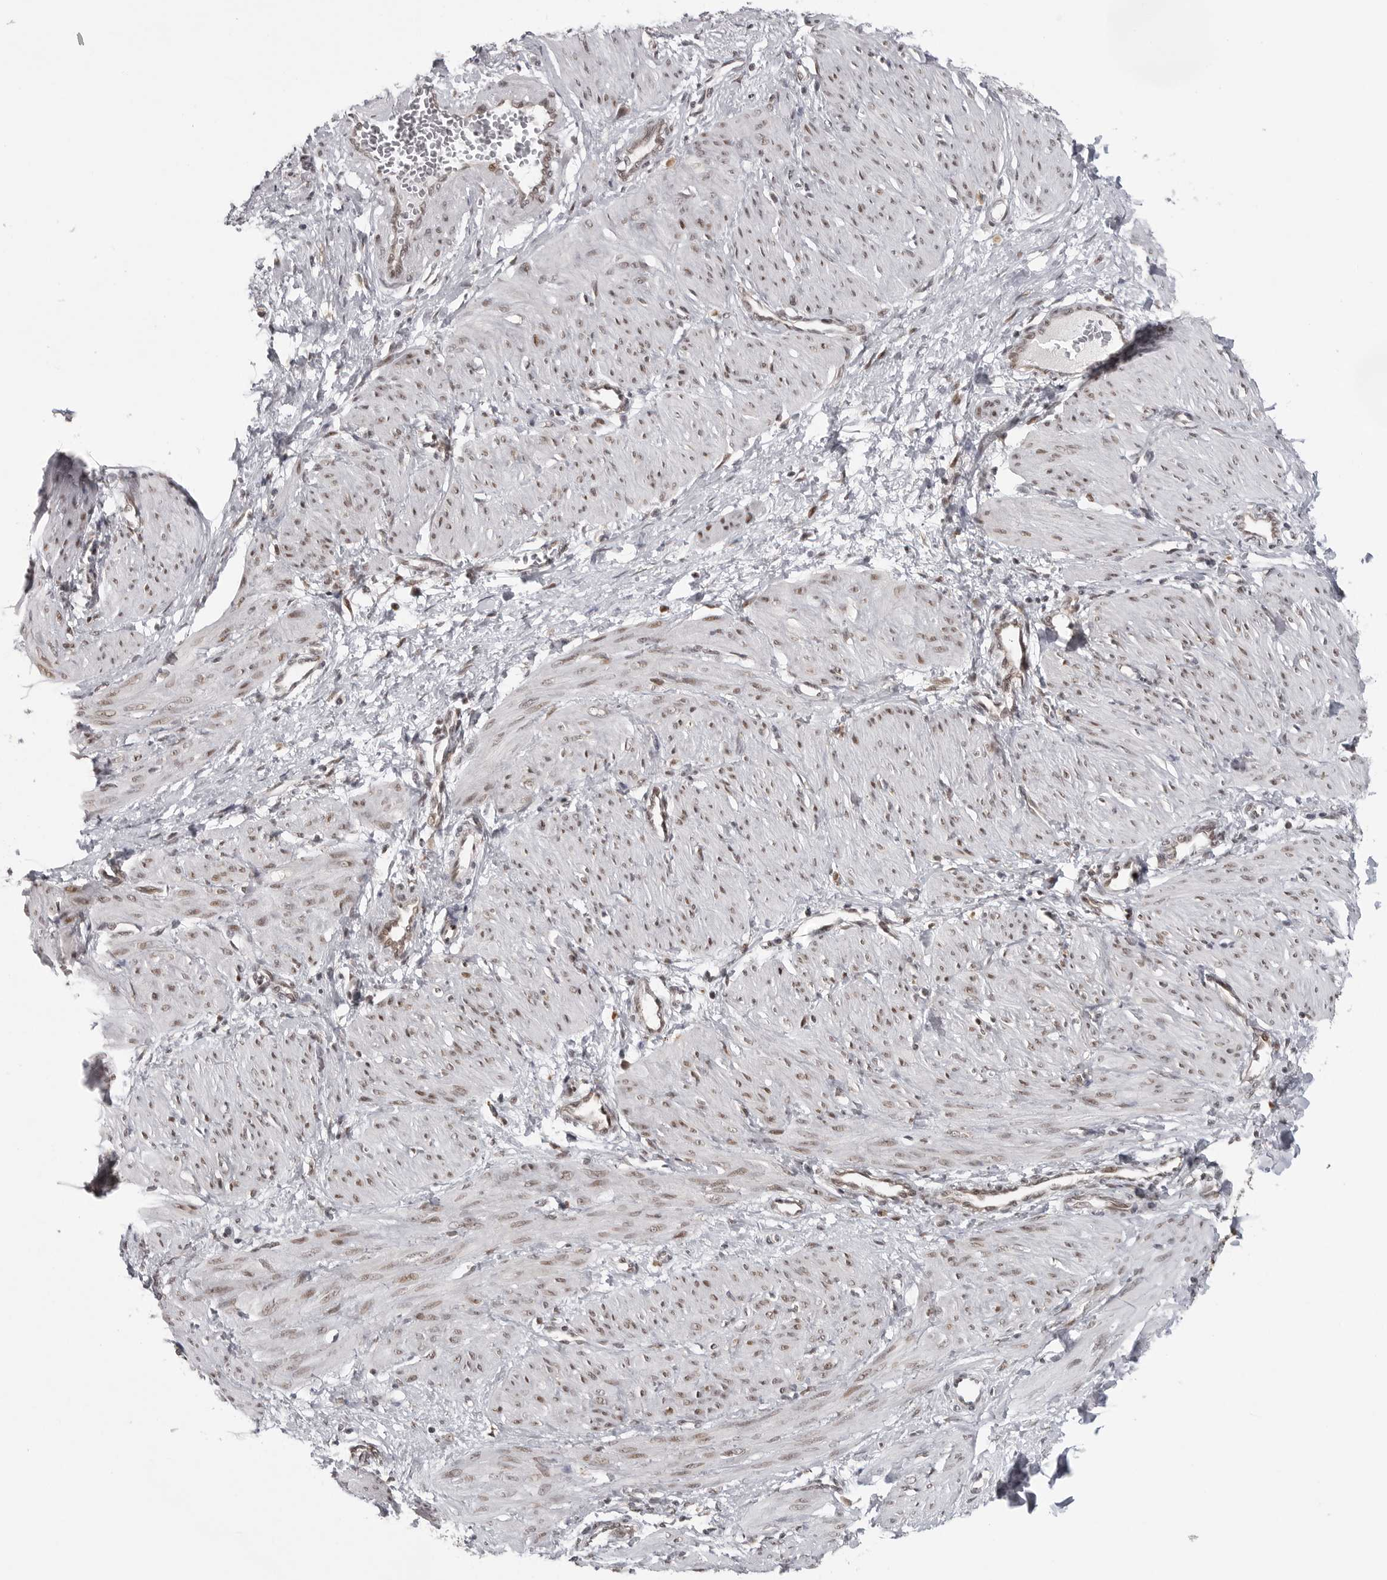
{"staining": {"intensity": "moderate", "quantity": "25%-75%", "location": "nuclear"}, "tissue": "smooth muscle", "cell_type": "Smooth muscle cells", "image_type": "normal", "snomed": [{"axis": "morphology", "description": "Normal tissue, NOS"}, {"axis": "topography", "description": "Endometrium"}], "caption": "This histopathology image demonstrates immunohistochemistry (IHC) staining of unremarkable human smooth muscle, with medium moderate nuclear positivity in about 25%-75% of smooth muscle cells.", "gene": "PRDM10", "patient": {"sex": "female", "age": 33}}